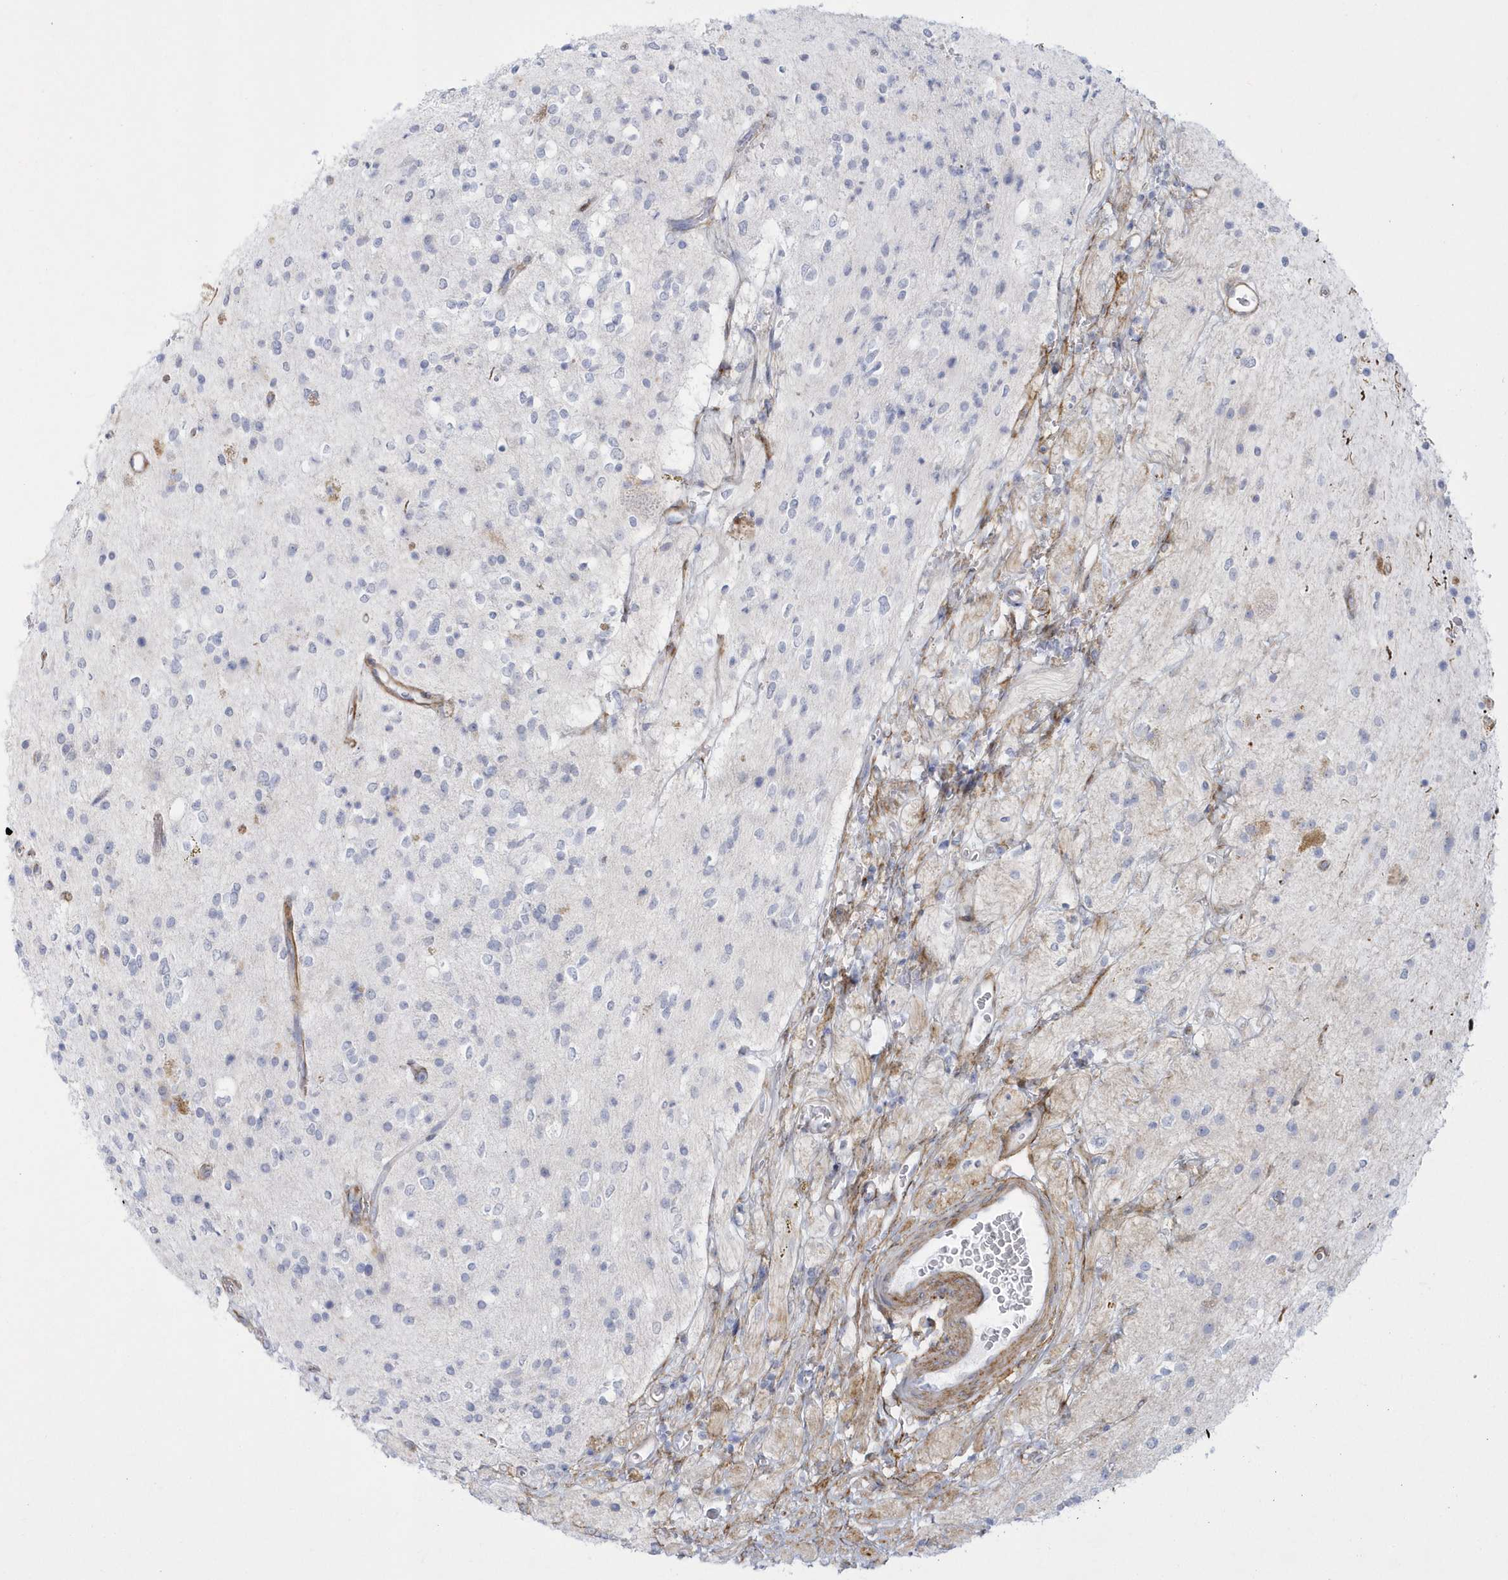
{"staining": {"intensity": "negative", "quantity": "none", "location": "none"}, "tissue": "glioma", "cell_type": "Tumor cells", "image_type": "cancer", "snomed": [{"axis": "morphology", "description": "Glioma, malignant, High grade"}, {"axis": "topography", "description": "Brain"}], "caption": "Tumor cells show no significant protein expression in malignant high-grade glioma.", "gene": "WDR27", "patient": {"sex": "male", "age": 34}}